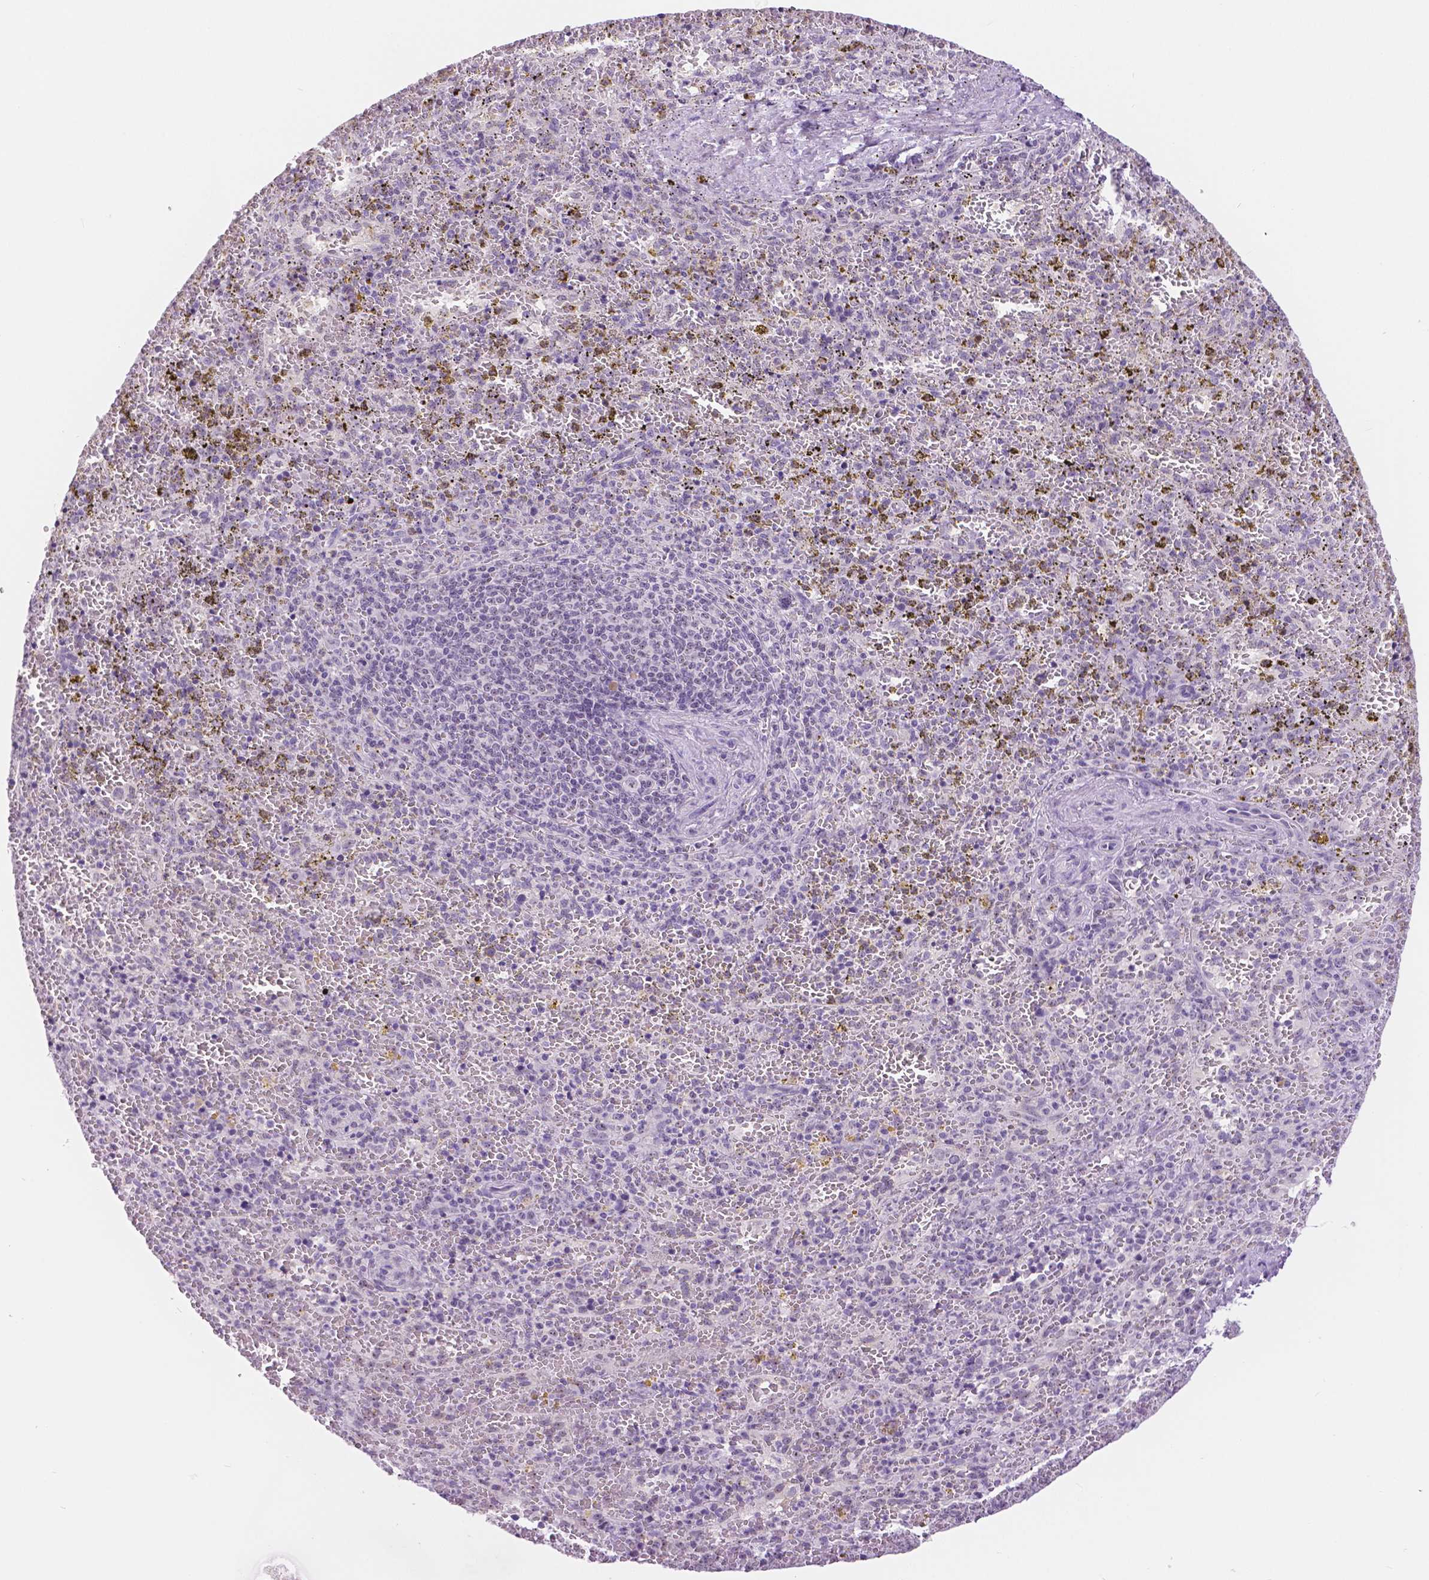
{"staining": {"intensity": "negative", "quantity": "none", "location": "none"}, "tissue": "spleen", "cell_type": "Cells in red pulp", "image_type": "normal", "snomed": [{"axis": "morphology", "description": "Normal tissue, NOS"}, {"axis": "topography", "description": "Spleen"}], "caption": "Immunohistochemistry photomicrograph of benign spleen: human spleen stained with DAB (3,3'-diaminobenzidine) shows no significant protein positivity in cells in red pulp.", "gene": "NHP2", "patient": {"sex": "female", "age": 50}}